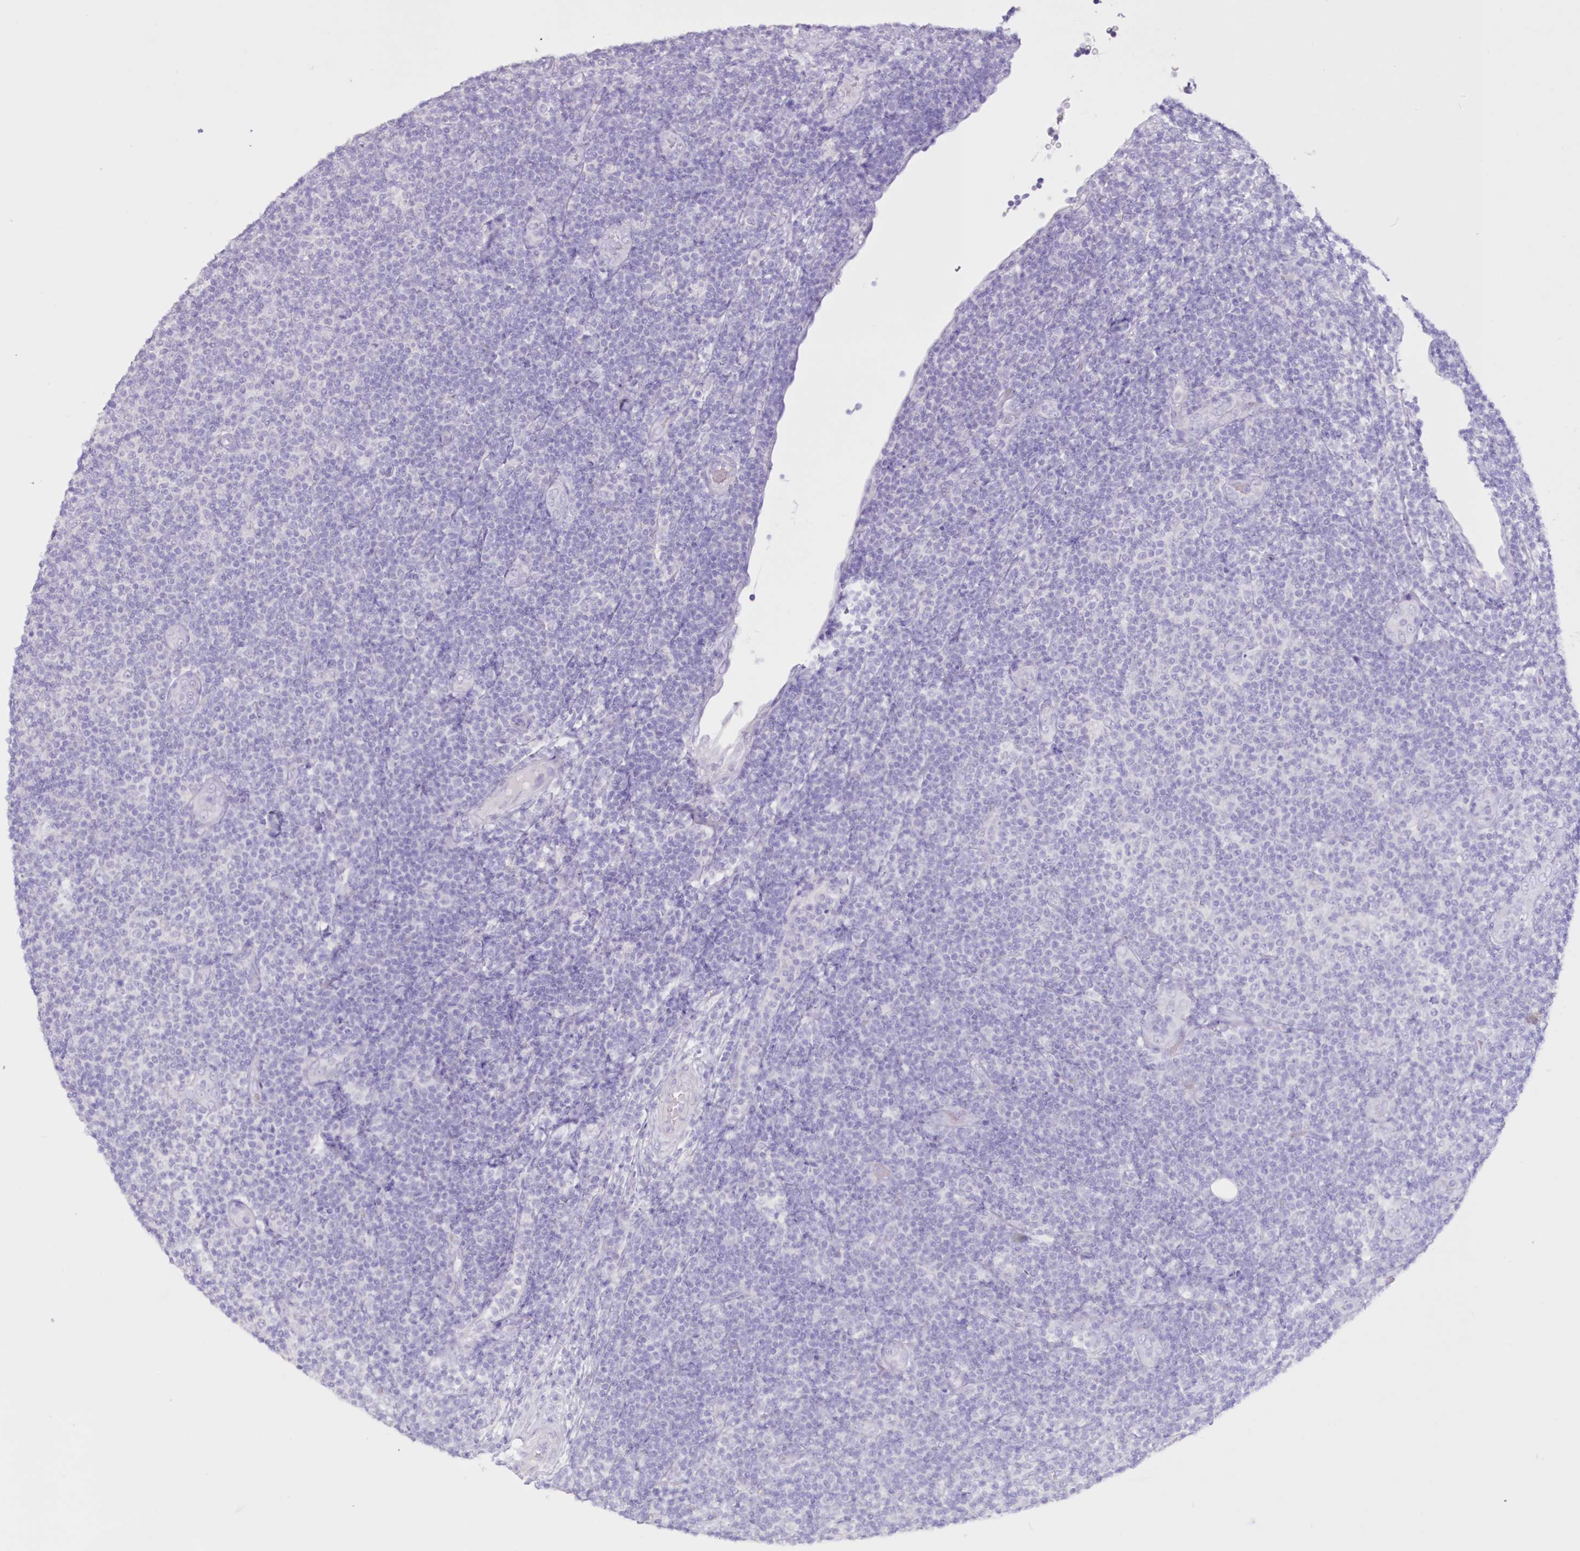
{"staining": {"intensity": "negative", "quantity": "none", "location": "none"}, "tissue": "lymphoma", "cell_type": "Tumor cells", "image_type": "cancer", "snomed": [{"axis": "morphology", "description": "Malignant lymphoma, non-Hodgkin's type, Low grade"}, {"axis": "topography", "description": "Lymph node"}], "caption": "Human lymphoma stained for a protein using immunohistochemistry demonstrates no expression in tumor cells.", "gene": "CYP3A4", "patient": {"sex": "male", "age": 83}}